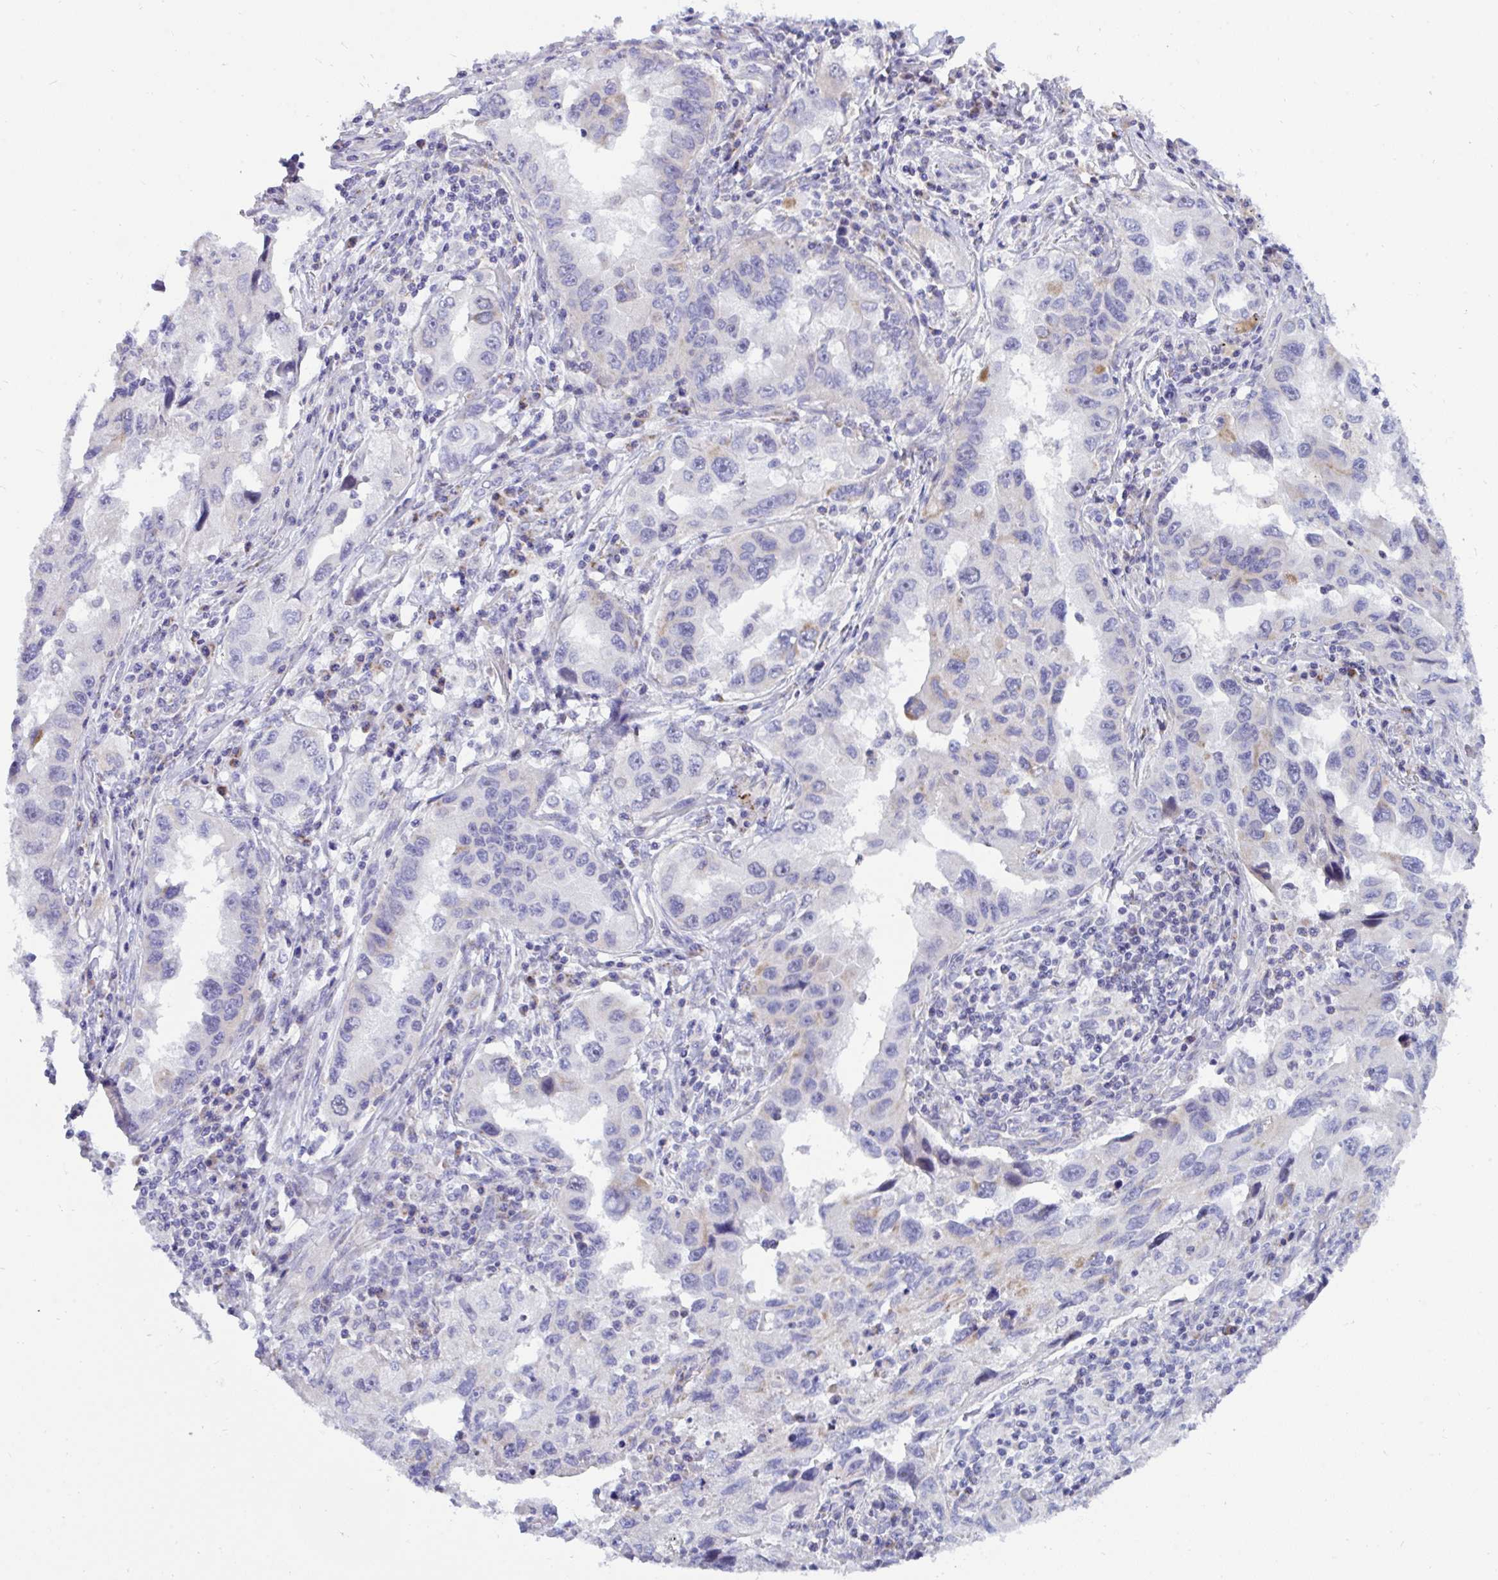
{"staining": {"intensity": "negative", "quantity": "none", "location": "none"}, "tissue": "lung cancer", "cell_type": "Tumor cells", "image_type": "cancer", "snomed": [{"axis": "morphology", "description": "Adenocarcinoma, NOS"}, {"axis": "topography", "description": "Lung"}], "caption": "A high-resolution micrograph shows immunohistochemistry staining of lung cancer (adenocarcinoma), which exhibits no significant expression in tumor cells. (DAB (3,3'-diaminobenzidine) immunohistochemistry (IHC), high magnification).", "gene": "DTX3", "patient": {"sex": "female", "age": 73}}